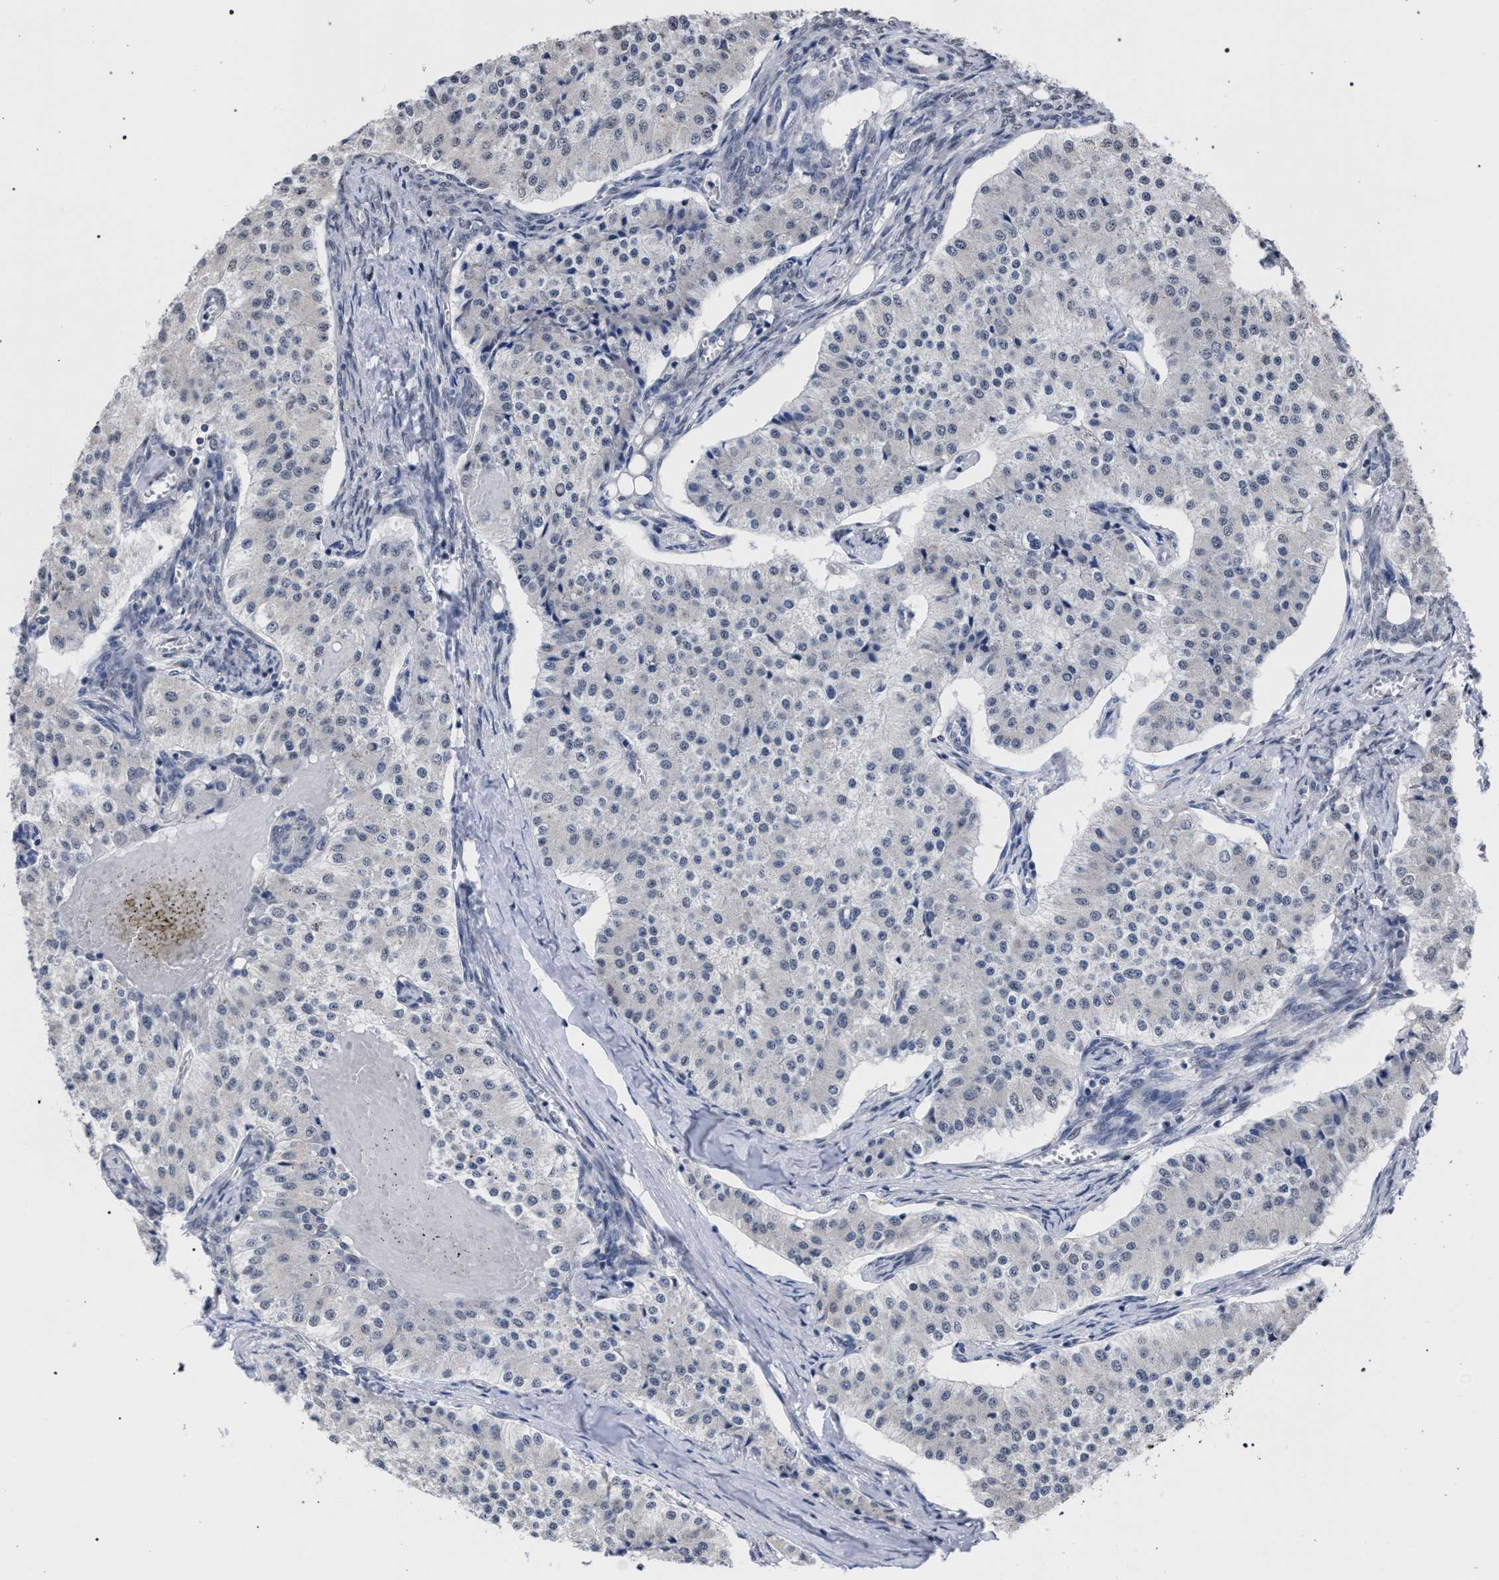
{"staining": {"intensity": "negative", "quantity": "none", "location": "none"}, "tissue": "carcinoid", "cell_type": "Tumor cells", "image_type": "cancer", "snomed": [{"axis": "morphology", "description": "Carcinoid, malignant, NOS"}, {"axis": "topography", "description": "Colon"}], "caption": "Immunohistochemistry (IHC) histopathology image of human carcinoid (malignant) stained for a protein (brown), which displays no staining in tumor cells. The staining is performed using DAB (3,3'-diaminobenzidine) brown chromogen with nuclei counter-stained in using hematoxylin.", "gene": "GOLGA2", "patient": {"sex": "female", "age": 52}}